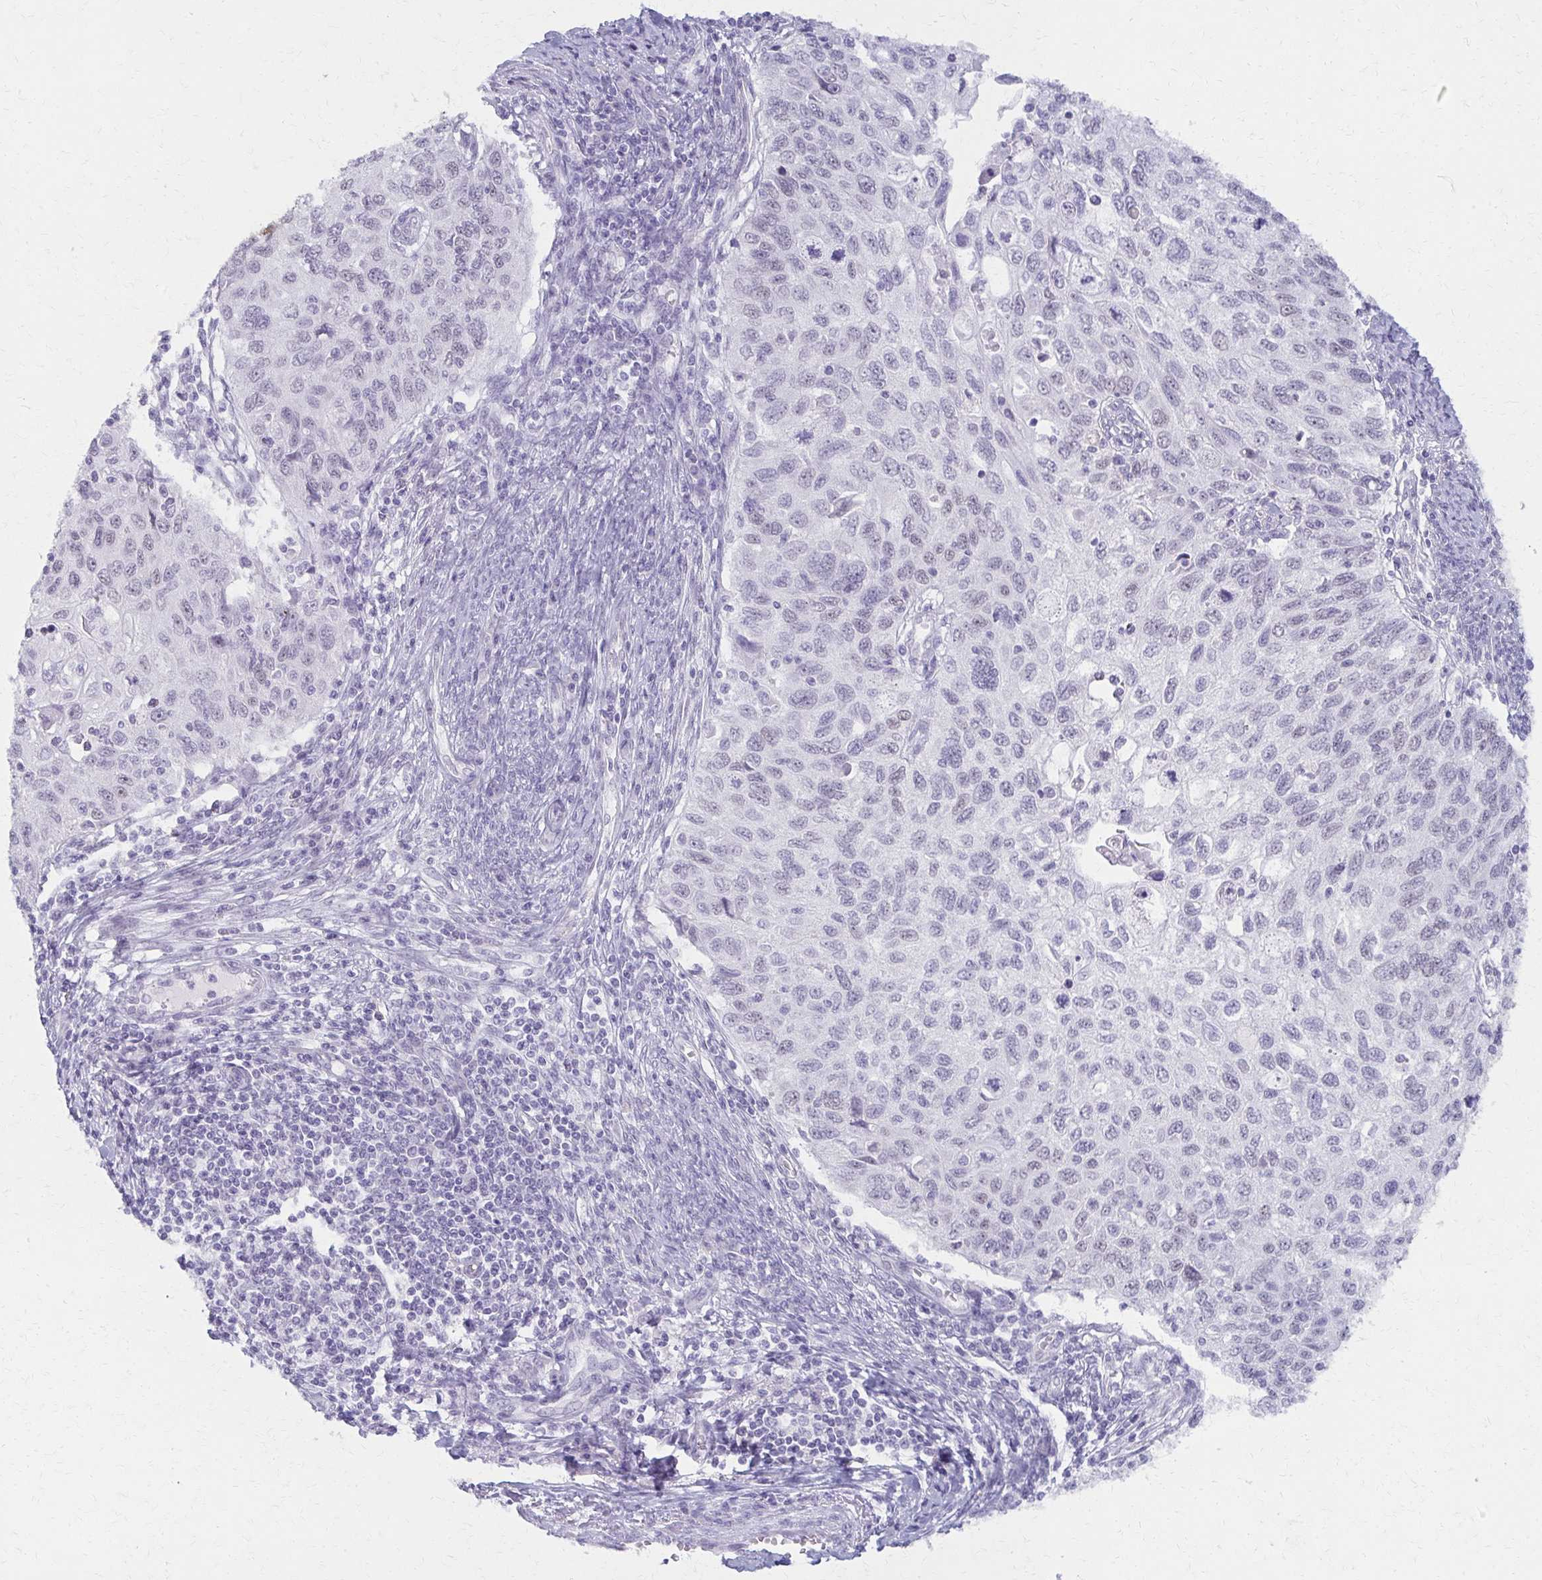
{"staining": {"intensity": "negative", "quantity": "none", "location": "none"}, "tissue": "cervical cancer", "cell_type": "Tumor cells", "image_type": "cancer", "snomed": [{"axis": "morphology", "description": "Squamous cell carcinoma, NOS"}, {"axis": "topography", "description": "Cervix"}], "caption": "High magnification brightfield microscopy of squamous cell carcinoma (cervical) stained with DAB (3,3'-diaminobenzidine) (brown) and counterstained with hematoxylin (blue): tumor cells show no significant positivity.", "gene": "MORC4", "patient": {"sex": "female", "age": 70}}